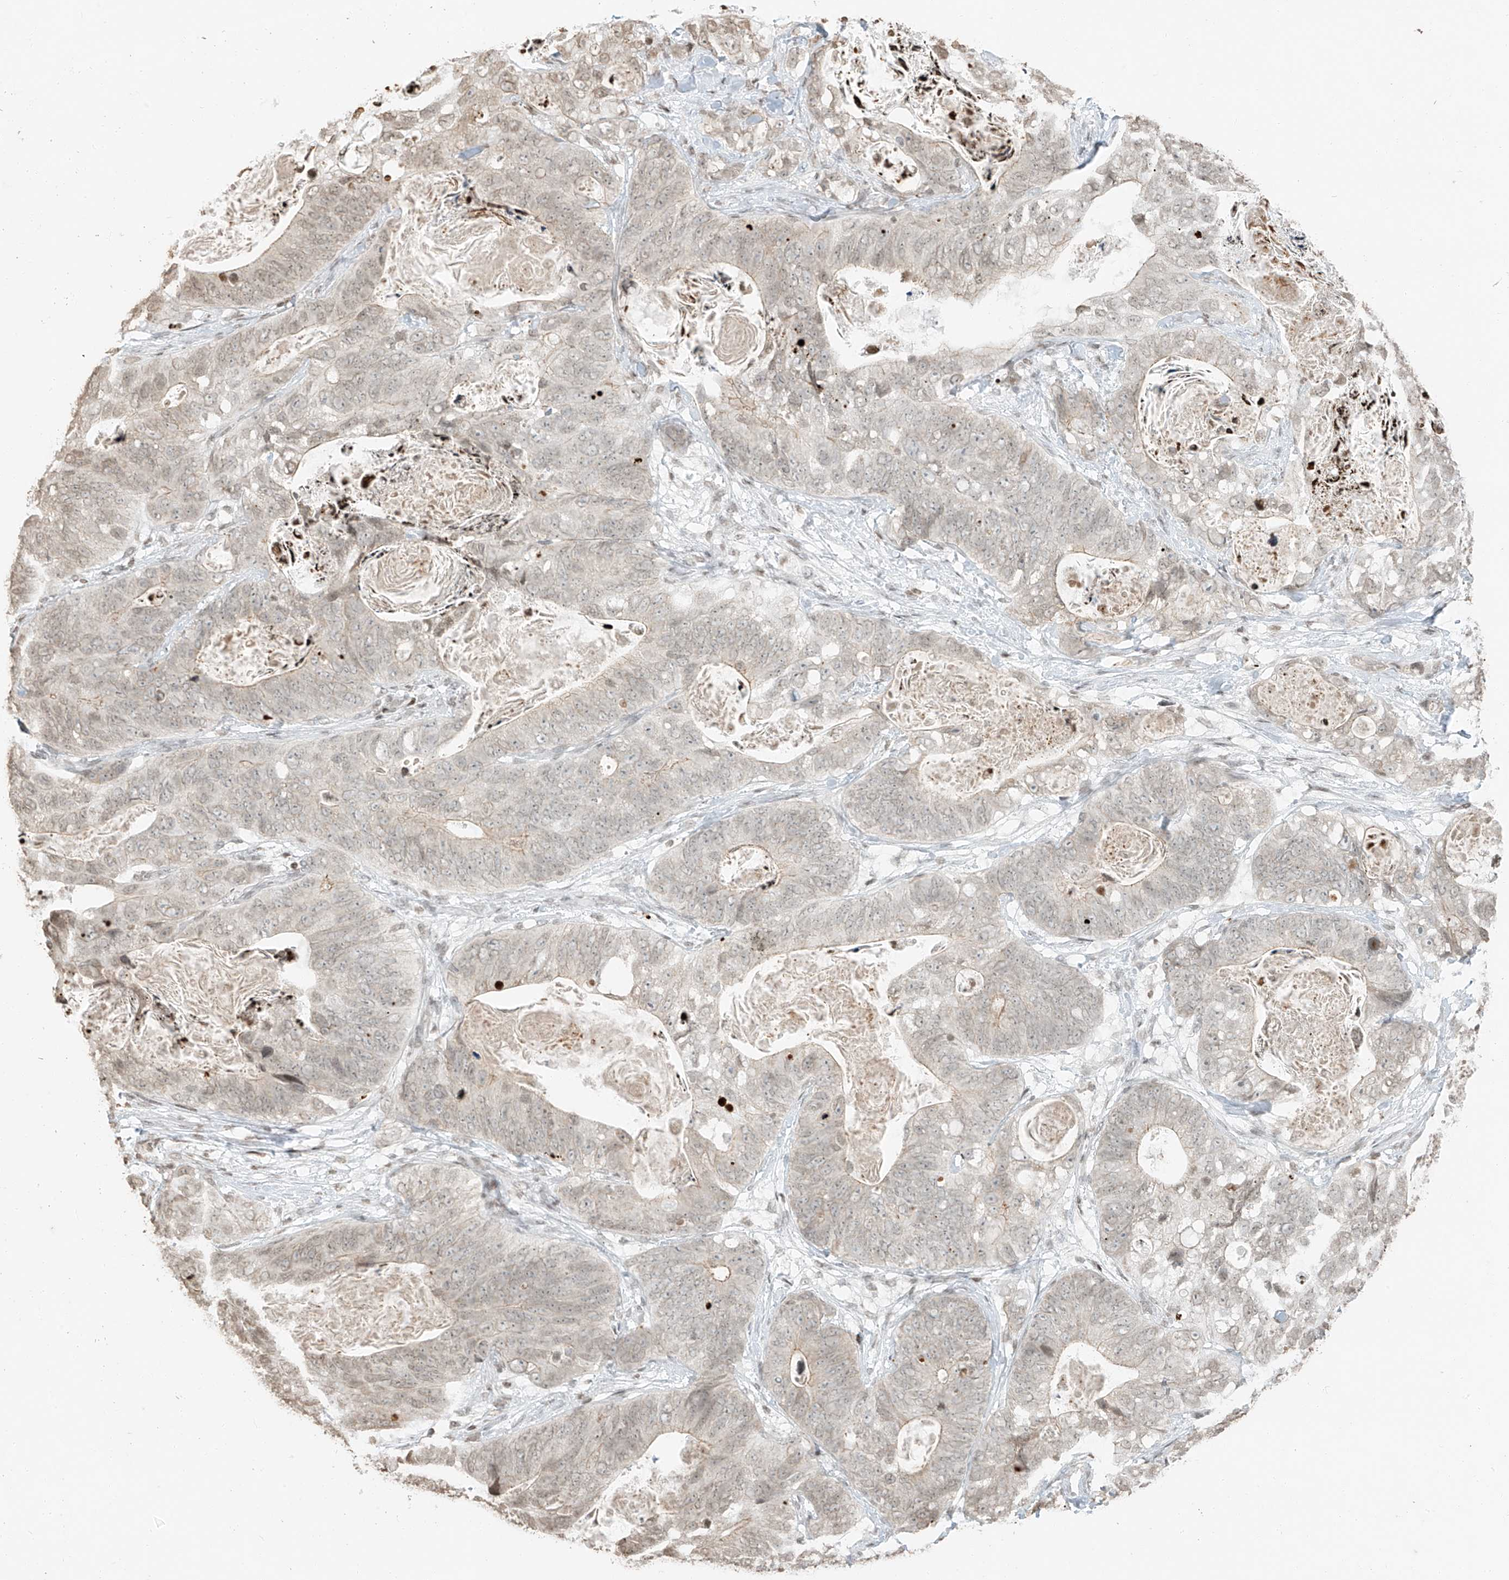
{"staining": {"intensity": "weak", "quantity": "<25%", "location": "nuclear"}, "tissue": "stomach cancer", "cell_type": "Tumor cells", "image_type": "cancer", "snomed": [{"axis": "morphology", "description": "Normal tissue, NOS"}, {"axis": "morphology", "description": "Adenocarcinoma, NOS"}, {"axis": "topography", "description": "Stomach"}], "caption": "Adenocarcinoma (stomach) stained for a protein using immunohistochemistry (IHC) demonstrates no staining tumor cells.", "gene": "C17orf58", "patient": {"sex": "female", "age": 89}}